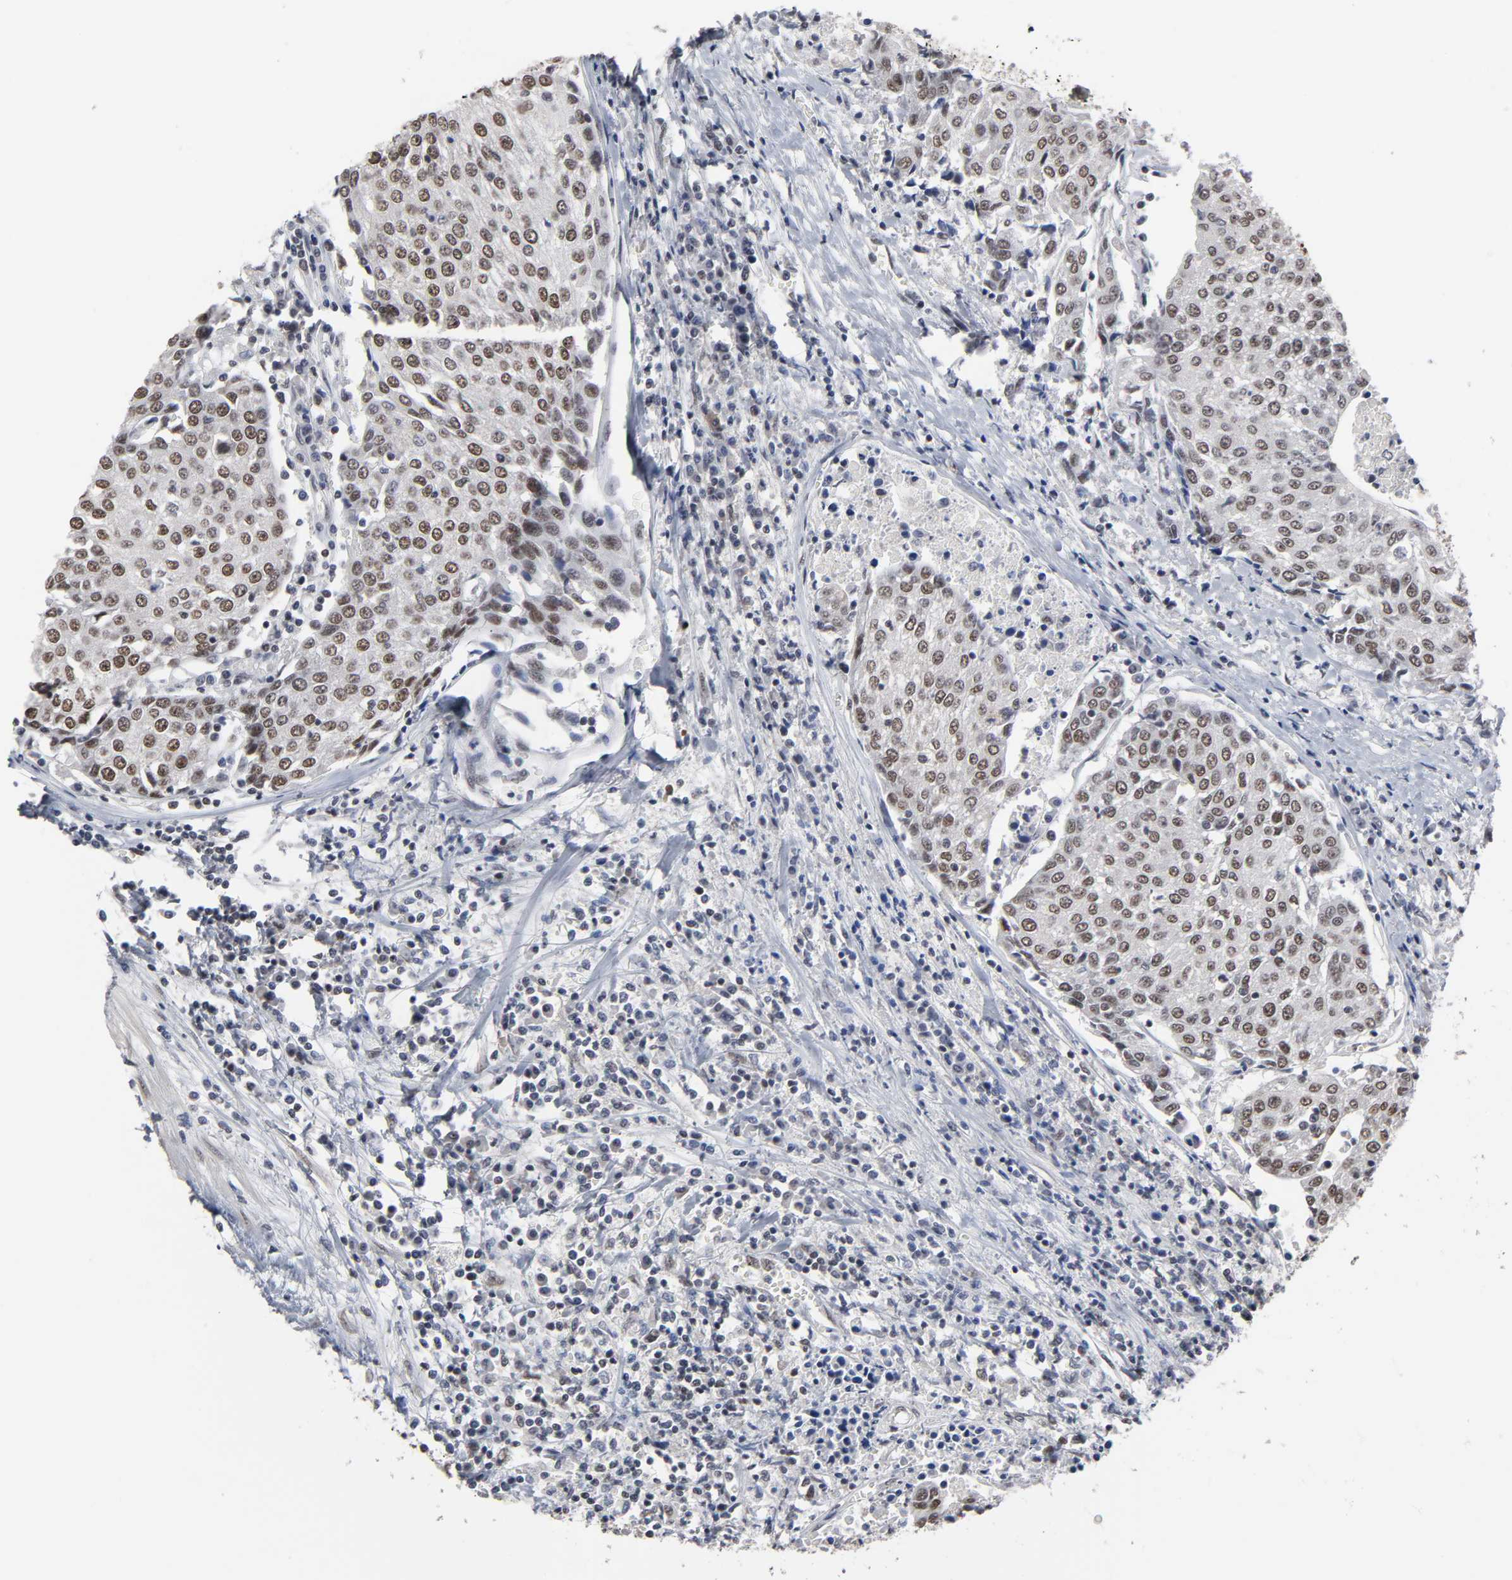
{"staining": {"intensity": "moderate", "quantity": ">75%", "location": "nuclear"}, "tissue": "urothelial cancer", "cell_type": "Tumor cells", "image_type": "cancer", "snomed": [{"axis": "morphology", "description": "Urothelial carcinoma, High grade"}, {"axis": "topography", "description": "Urinary bladder"}], "caption": "Urothelial cancer stained with a brown dye reveals moderate nuclear positive staining in approximately >75% of tumor cells.", "gene": "TRIM33", "patient": {"sex": "female", "age": 85}}